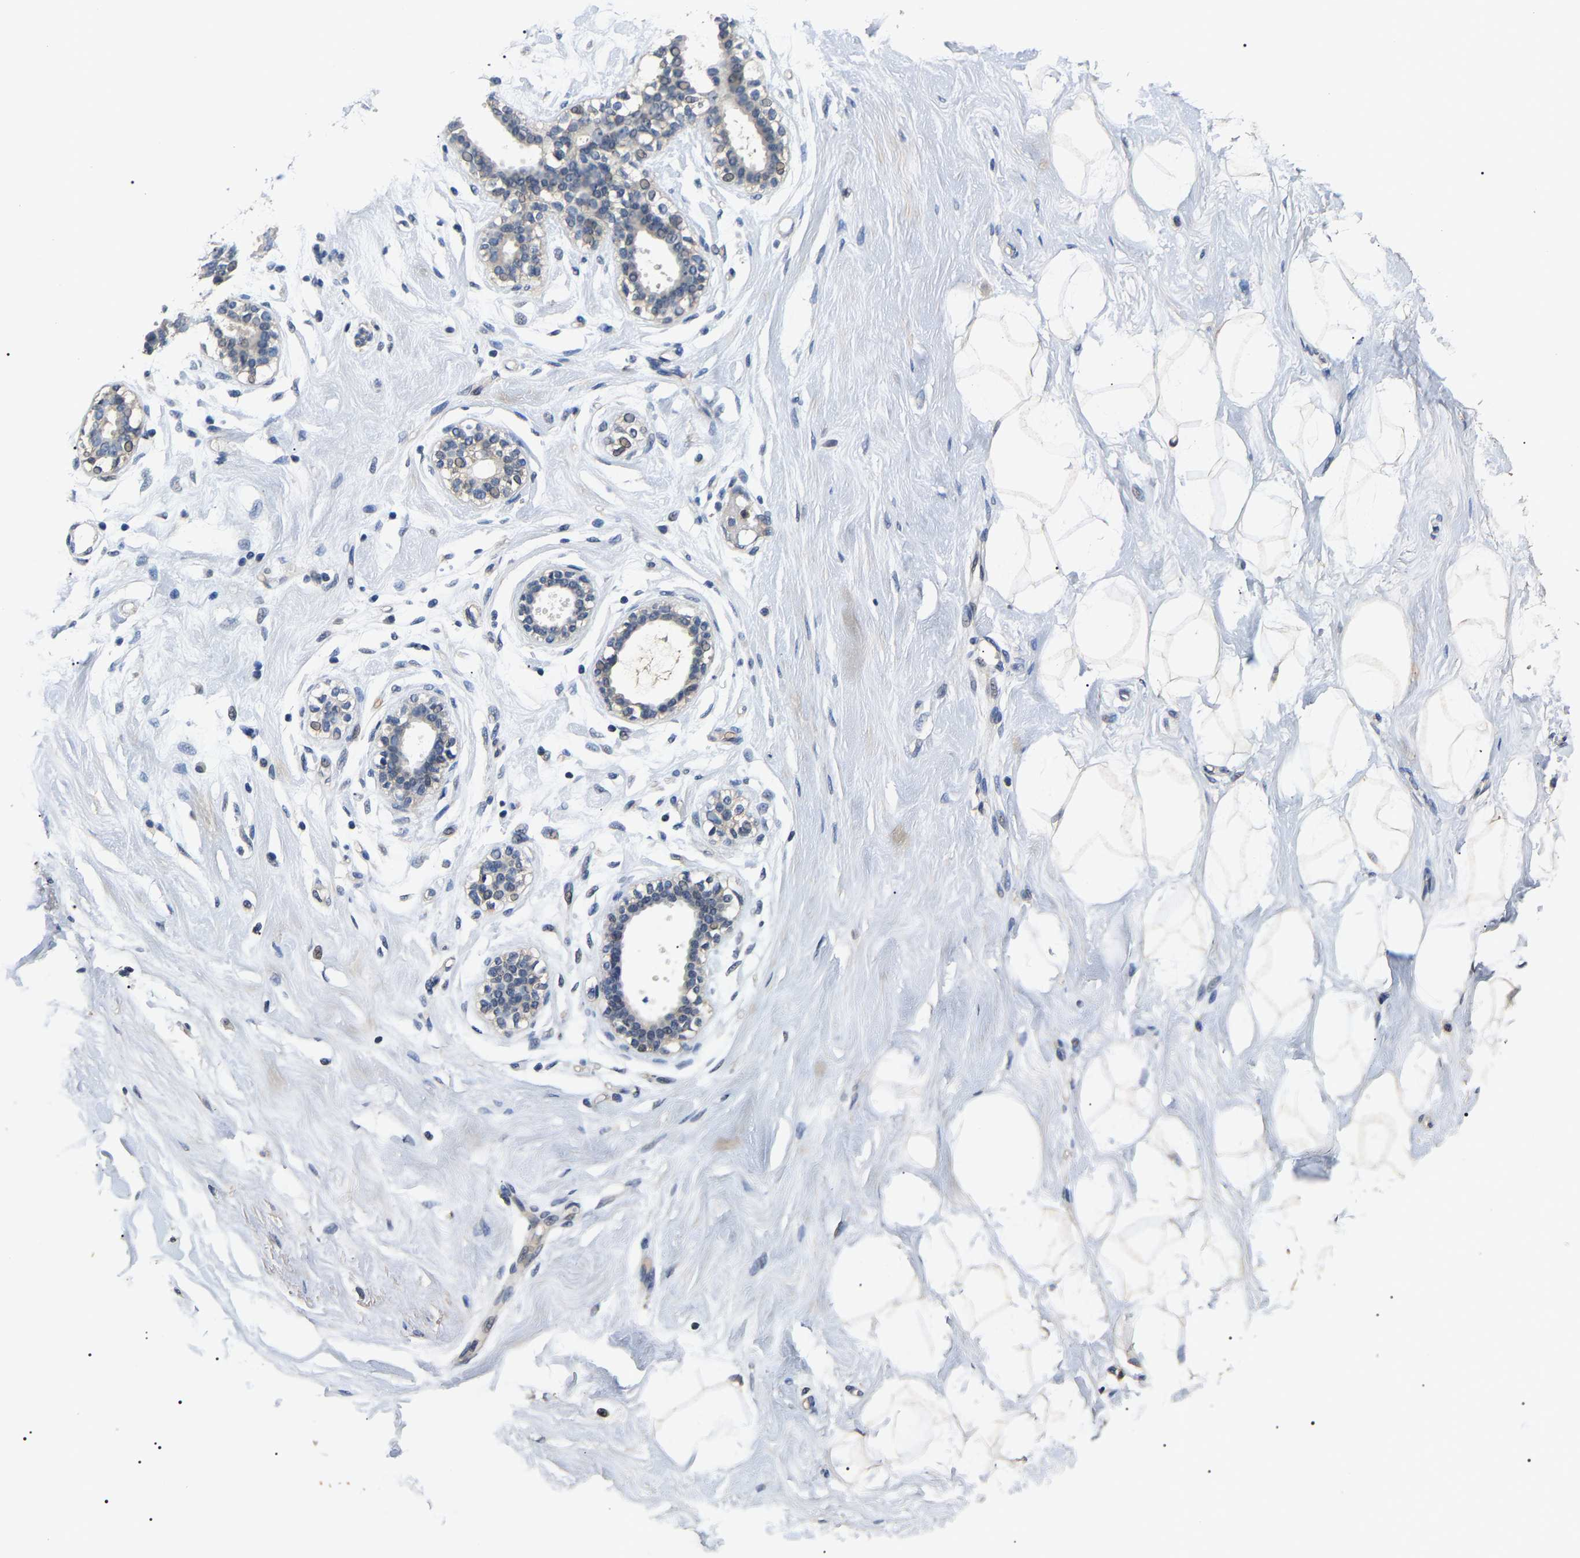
{"staining": {"intensity": "negative", "quantity": "none", "location": "none"}, "tissue": "breast", "cell_type": "Adipocytes", "image_type": "normal", "snomed": [{"axis": "morphology", "description": "Normal tissue, NOS"}, {"axis": "topography", "description": "Breast"}], "caption": "The histopathology image exhibits no significant expression in adipocytes of breast.", "gene": "PSMD8", "patient": {"sex": "female", "age": 23}}